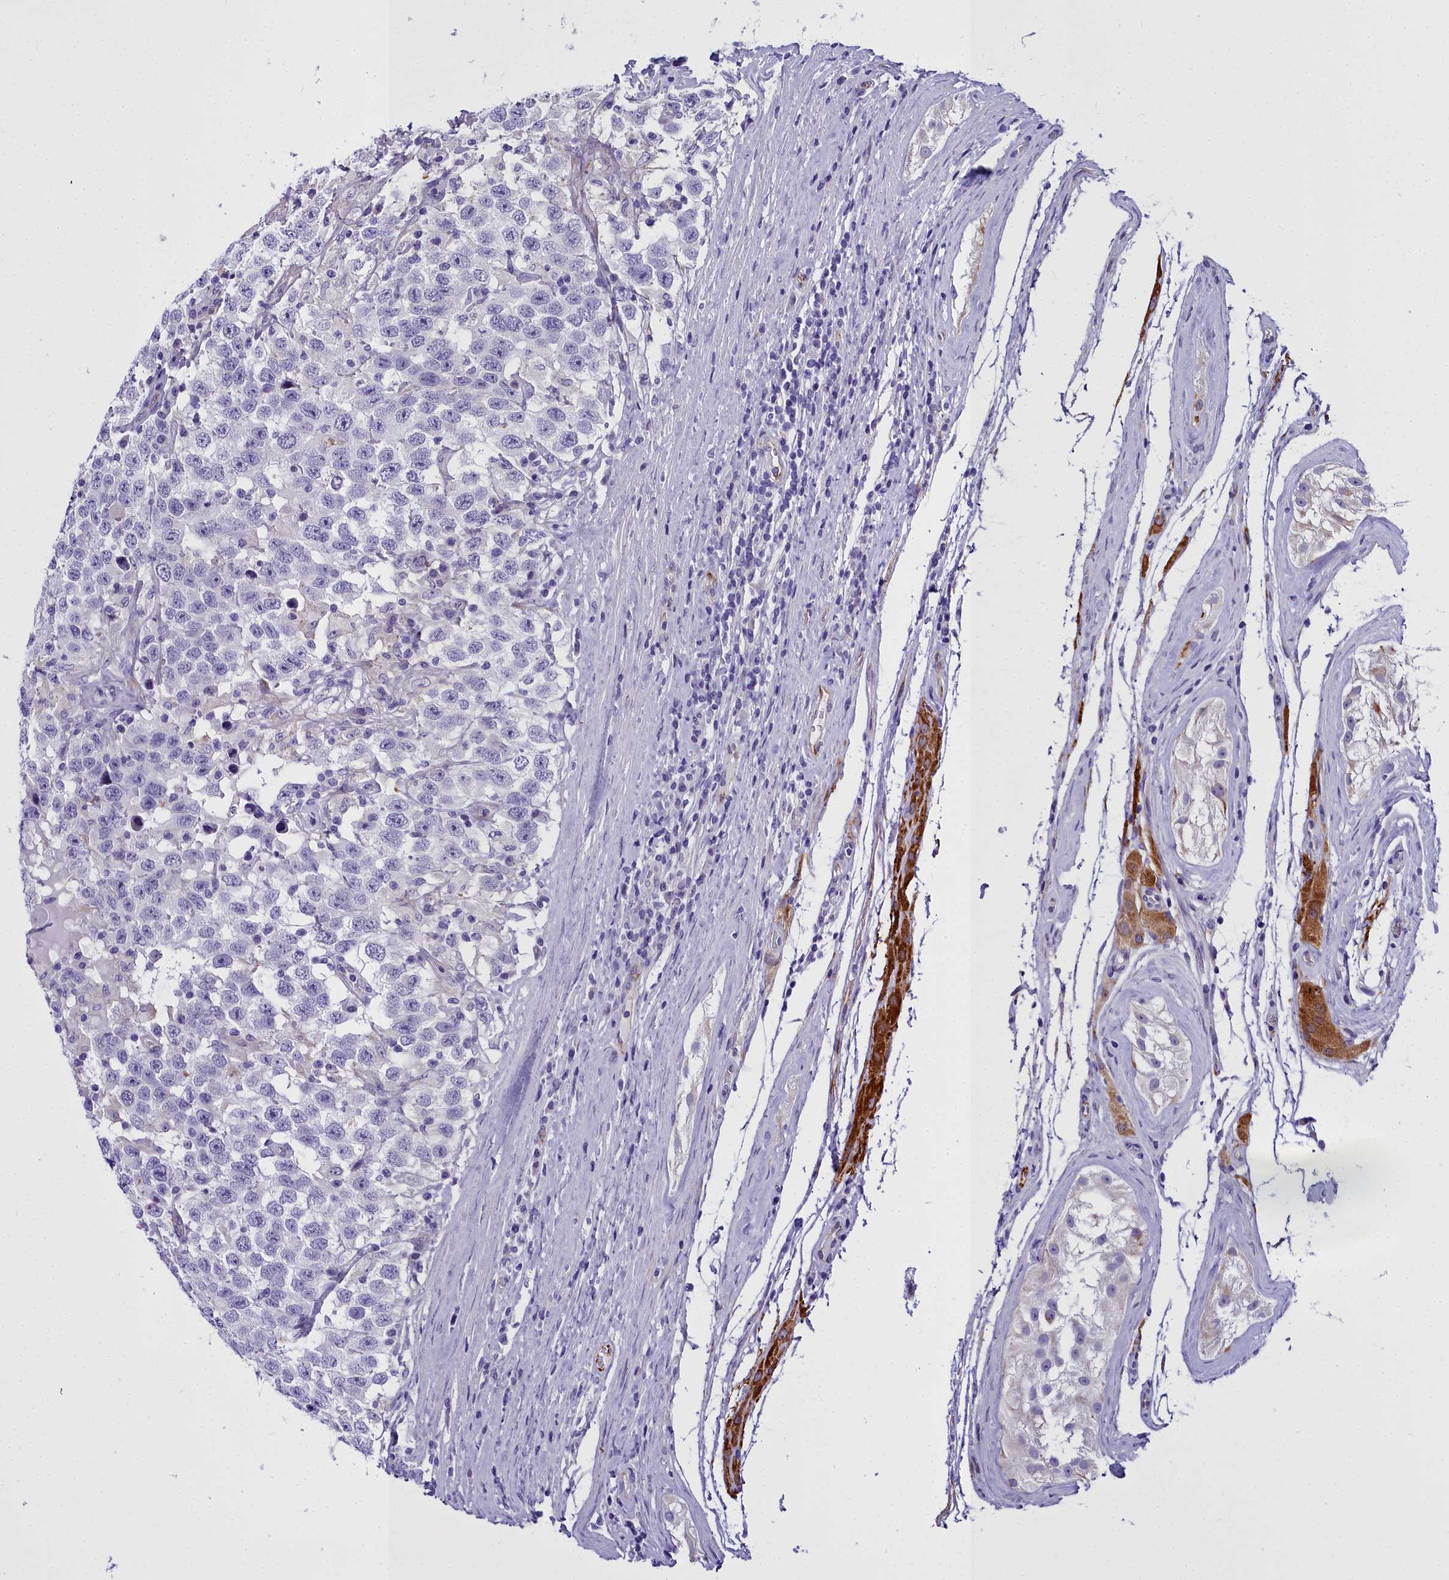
{"staining": {"intensity": "negative", "quantity": "none", "location": "none"}, "tissue": "testis cancer", "cell_type": "Tumor cells", "image_type": "cancer", "snomed": [{"axis": "morphology", "description": "Seminoma, NOS"}, {"axis": "topography", "description": "Testis"}], "caption": "Seminoma (testis) was stained to show a protein in brown. There is no significant positivity in tumor cells.", "gene": "TIMM22", "patient": {"sex": "male", "age": 41}}